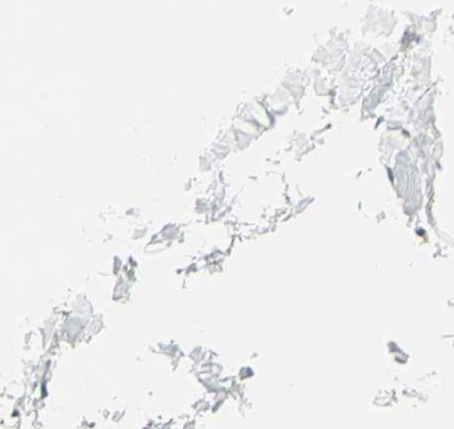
{"staining": {"intensity": "moderate", "quantity": ">75%", "location": "nuclear"}, "tissue": "adipose tissue", "cell_type": "Adipocytes", "image_type": "normal", "snomed": [{"axis": "morphology", "description": "Normal tissue, NOS"}, {"axis": "topography", "description": "Vascular tissue"}], "caption": "Adipose tissue stained with a brown dye displays moderate nuclear positive positivity in about >75% of adipocytes.", "gene": "ZSCAN16", "patient": {"sex": "male", "age": 41}}